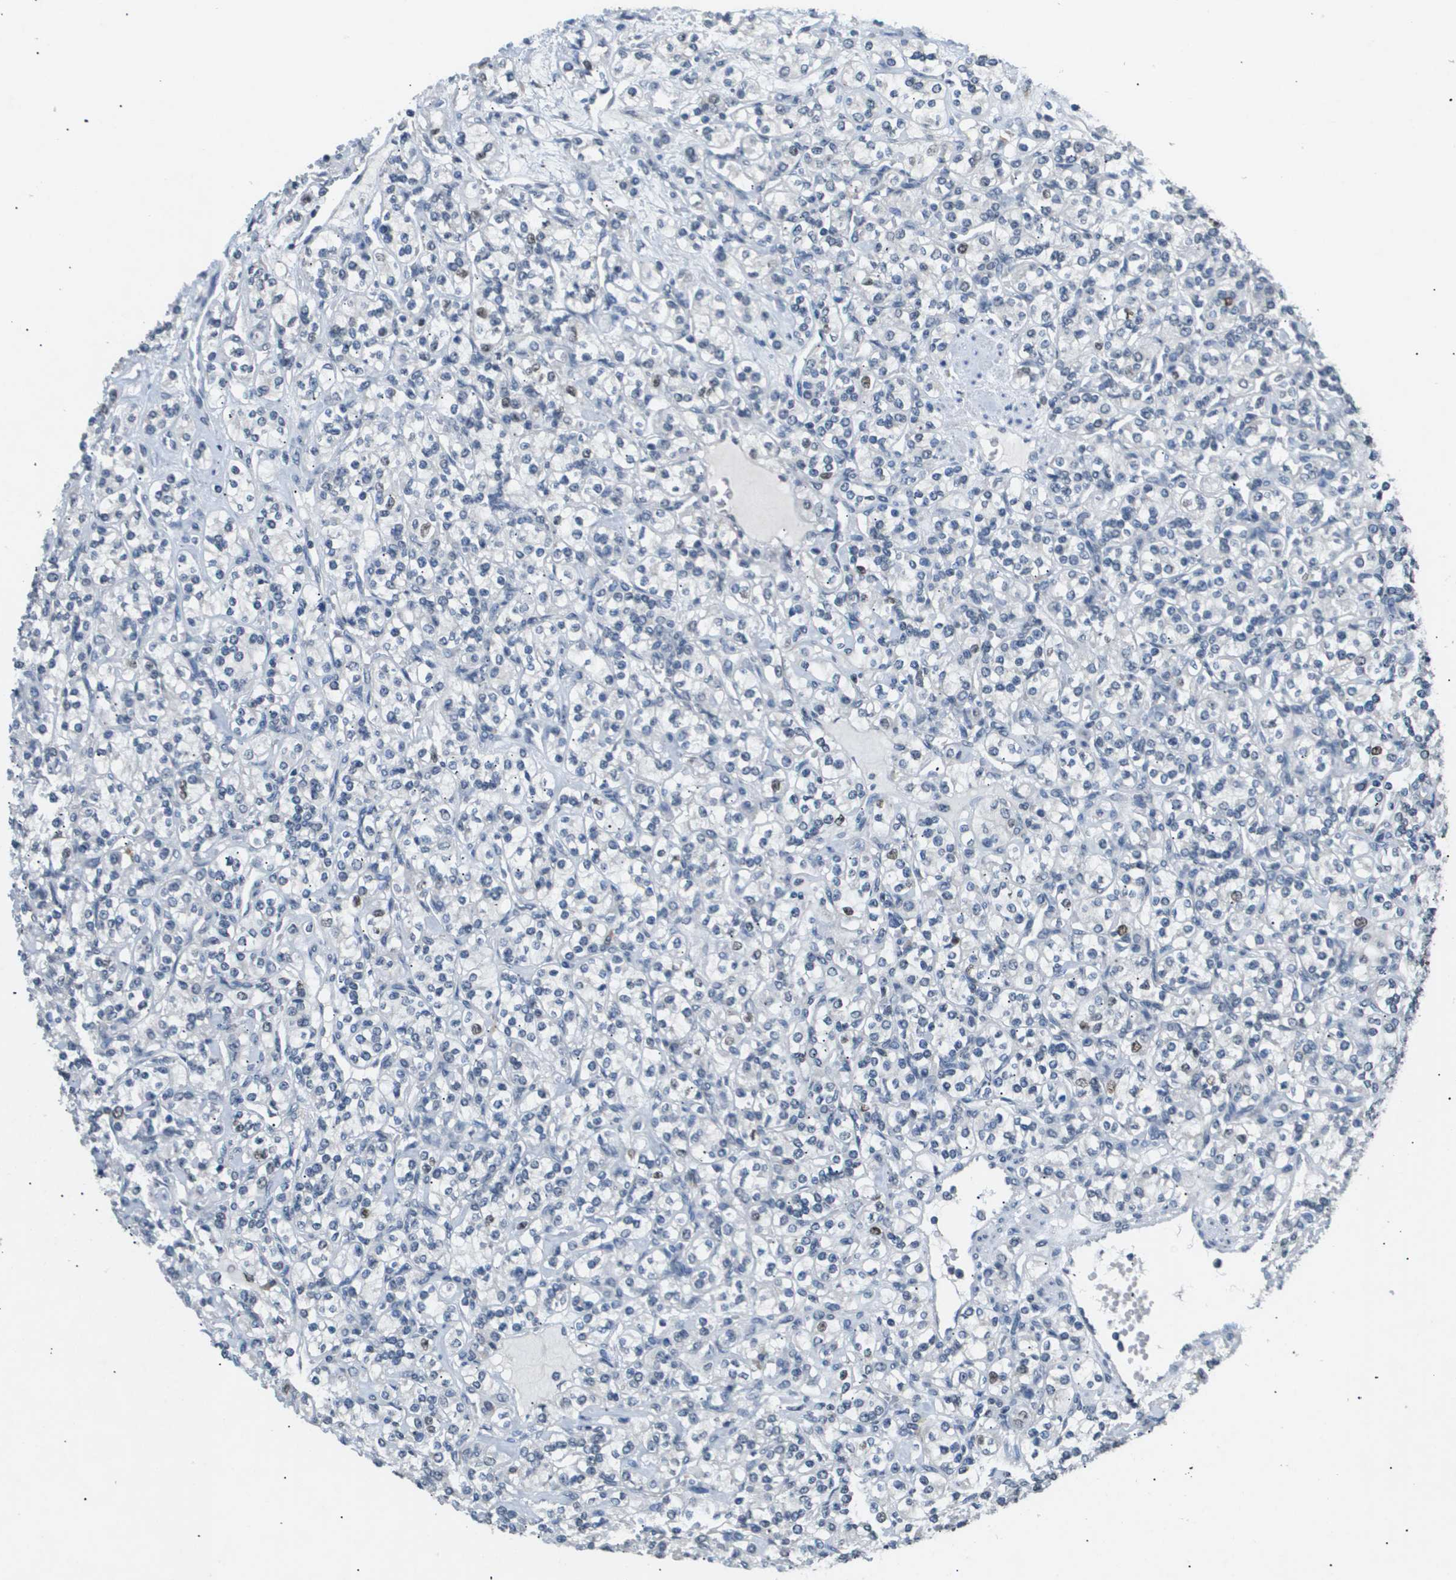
{"staining": {"intensity": "weak", "quantity": "<25%", "location": "nuclear"}, "tissue": "renal cancer", "cell_type": "Tumor cells", "image_type": "cancer", "snomed": [{"axis": "morphology", "description": "Adenocarcinoma, NOS"}, {"axis": "topography", "description": "Kidney"}], "caption": "DAB (3,3'-diaminobenzidine) immunohistochemical staining of human renal cancer (adenocarcinoma) displays no significant expression in tumor cells.", "gene": "ANAPC2", "patient": {"sex": "male", "age": 77}}